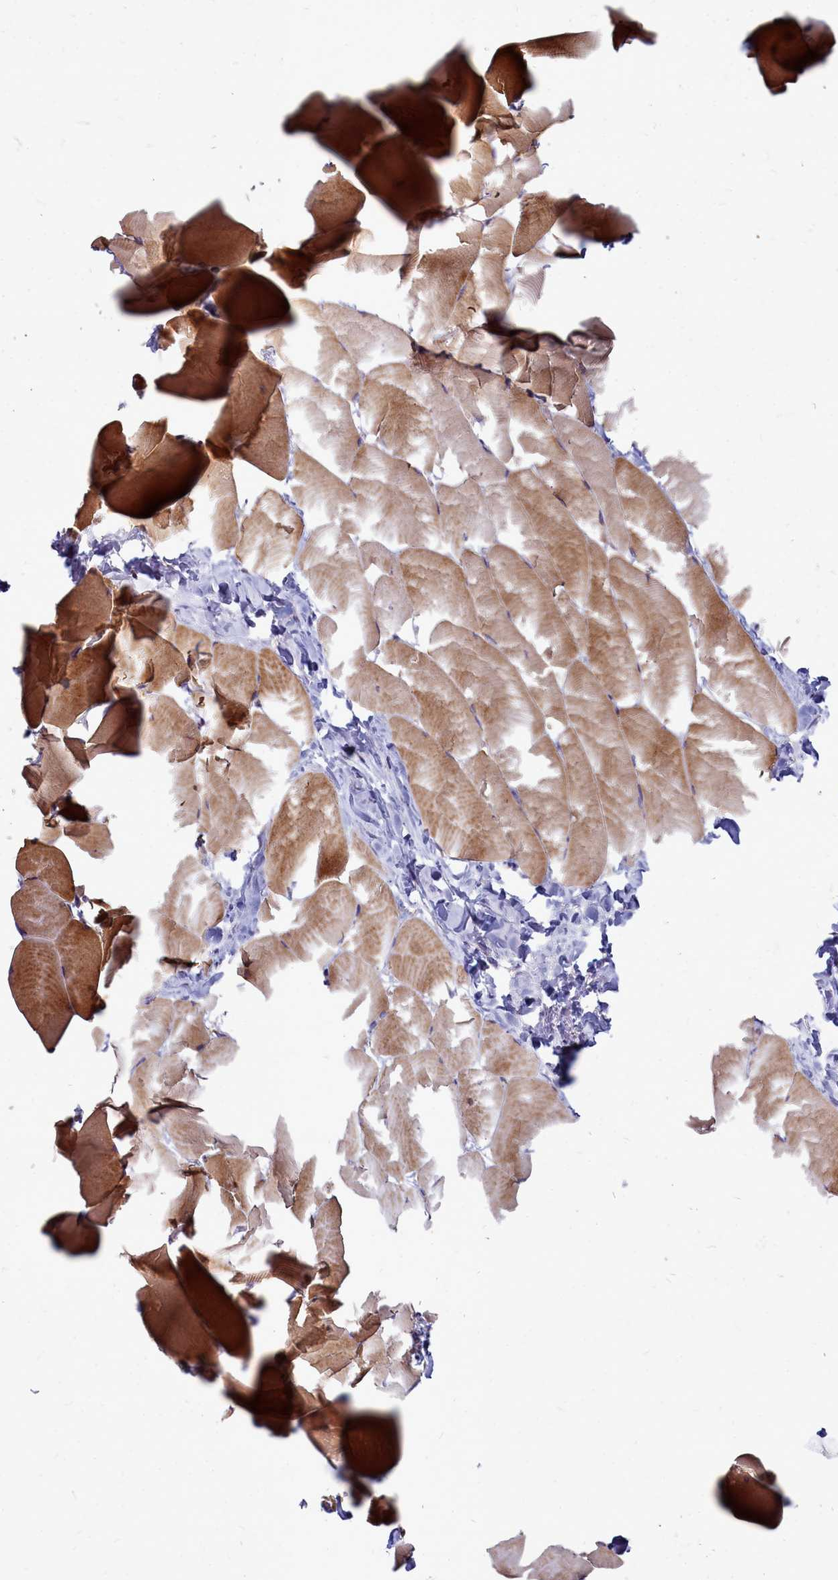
{"staining": {"intensity": "moderate", "quantity": ">75%", "location": "cytoplasmic/membranous"}, "tissue": "skeletal muscle", "cell_type": "Myocytes", "image_type": "normal", "snomed": [{"axis": "morphology", "description": "Normal tissue, NOS"}, {"axis": "topography", "description": "Skeletal muscle"}], "caption": "Moderate cytoplasmic/membranous expression for a protein is seen in approximately >75% of myocytes of unremarkable skeletal muscle using immunohistochemistry.", "gene": "SMPD4", "patient": {"sex": "male", "age": 25}}